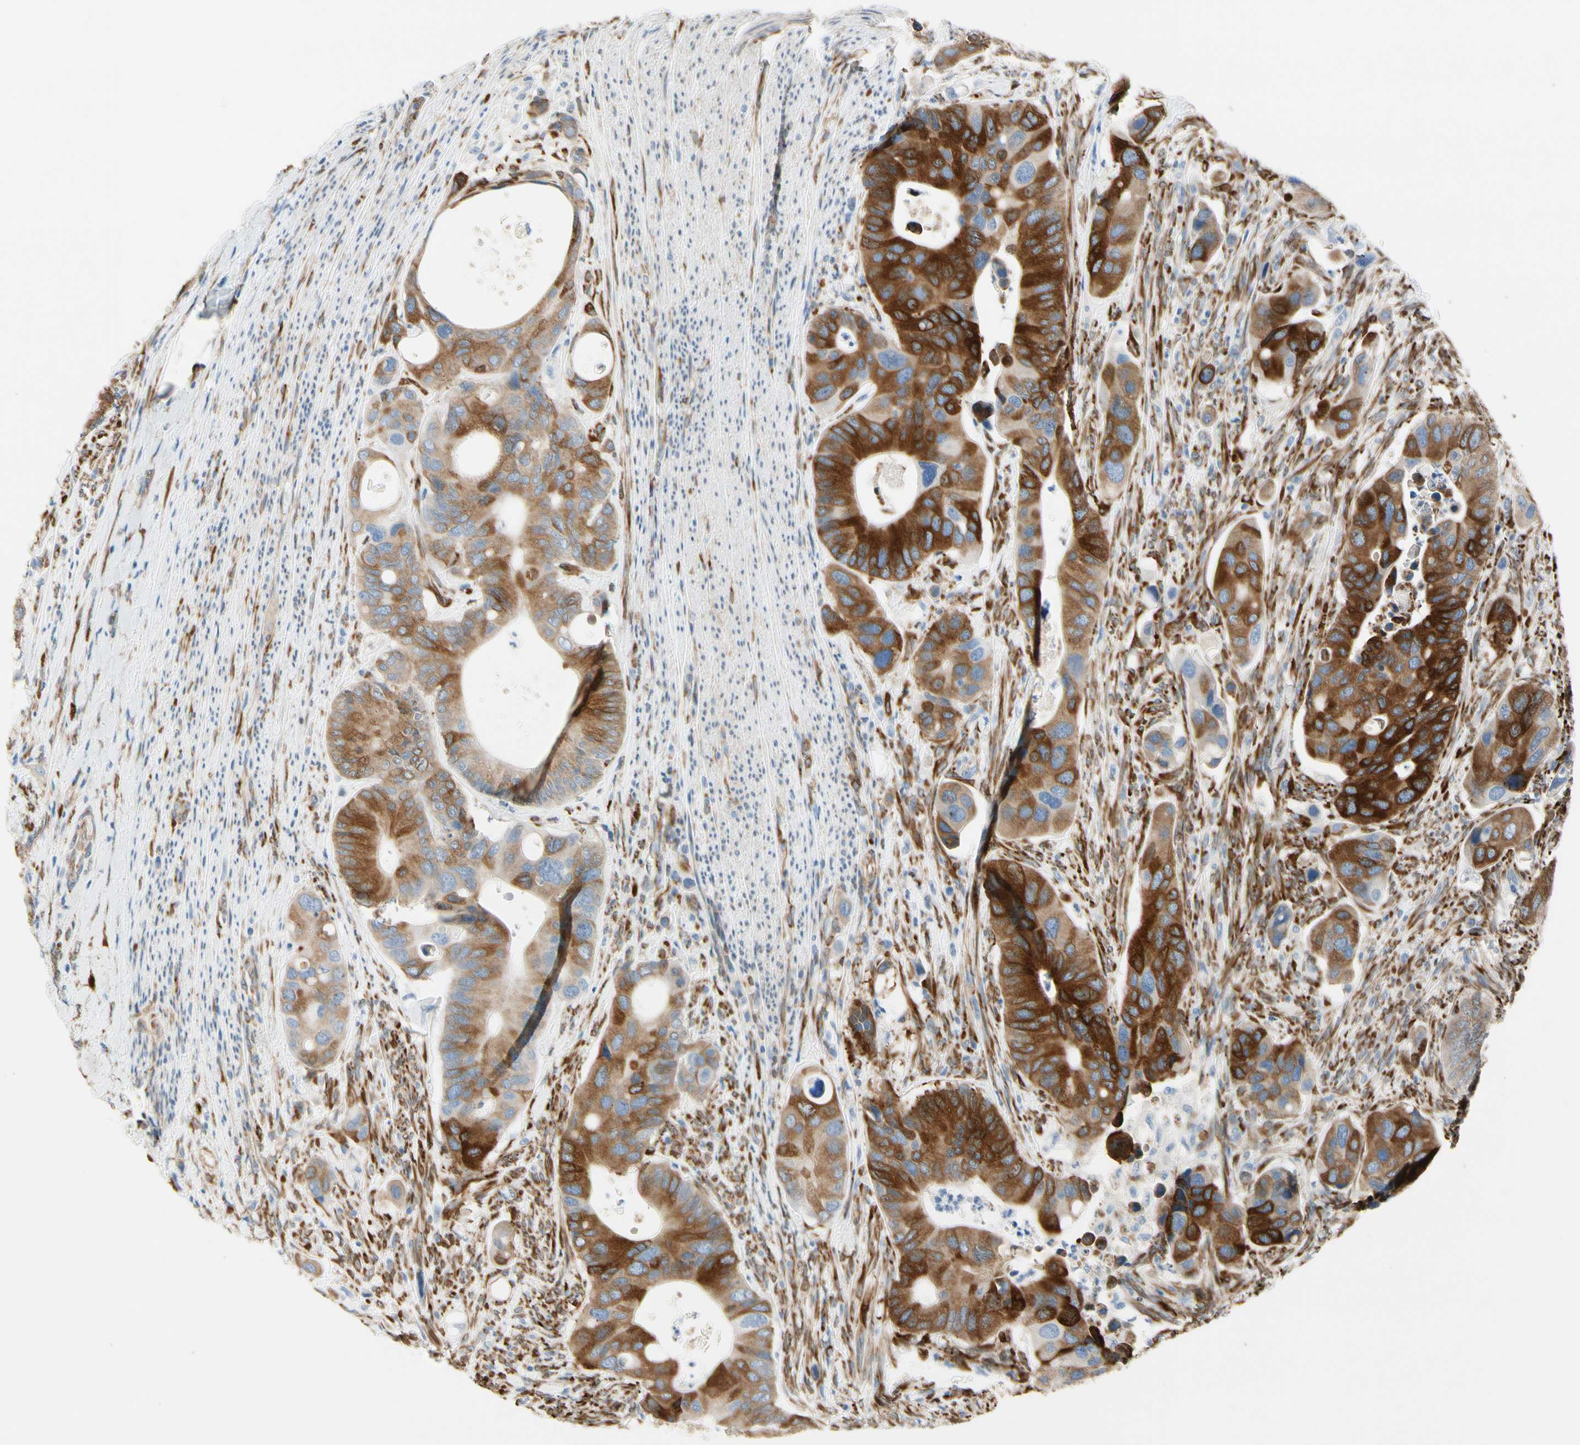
{"staining": {"intensity": "strong", "quantity": ">75%", "location": "cytoplasmic/membranous"}, "tissue": "colorectal cancer", "cell_type": "Tumor cells", "image_type": "cancer", "snomed": [{"axis": "morphology", "description": "Adenocarcinoma, NOS"}, {"axis": "topography", "description": "Rectum"}], "caption": "The immunohistochemical stain labels strong cytoplasmic/membranous staining in tumor cells of adenocarcinoma (colorectal) tissue.", "gene": "FKBP7", "patient": {"sex": "female", "age": 57}}